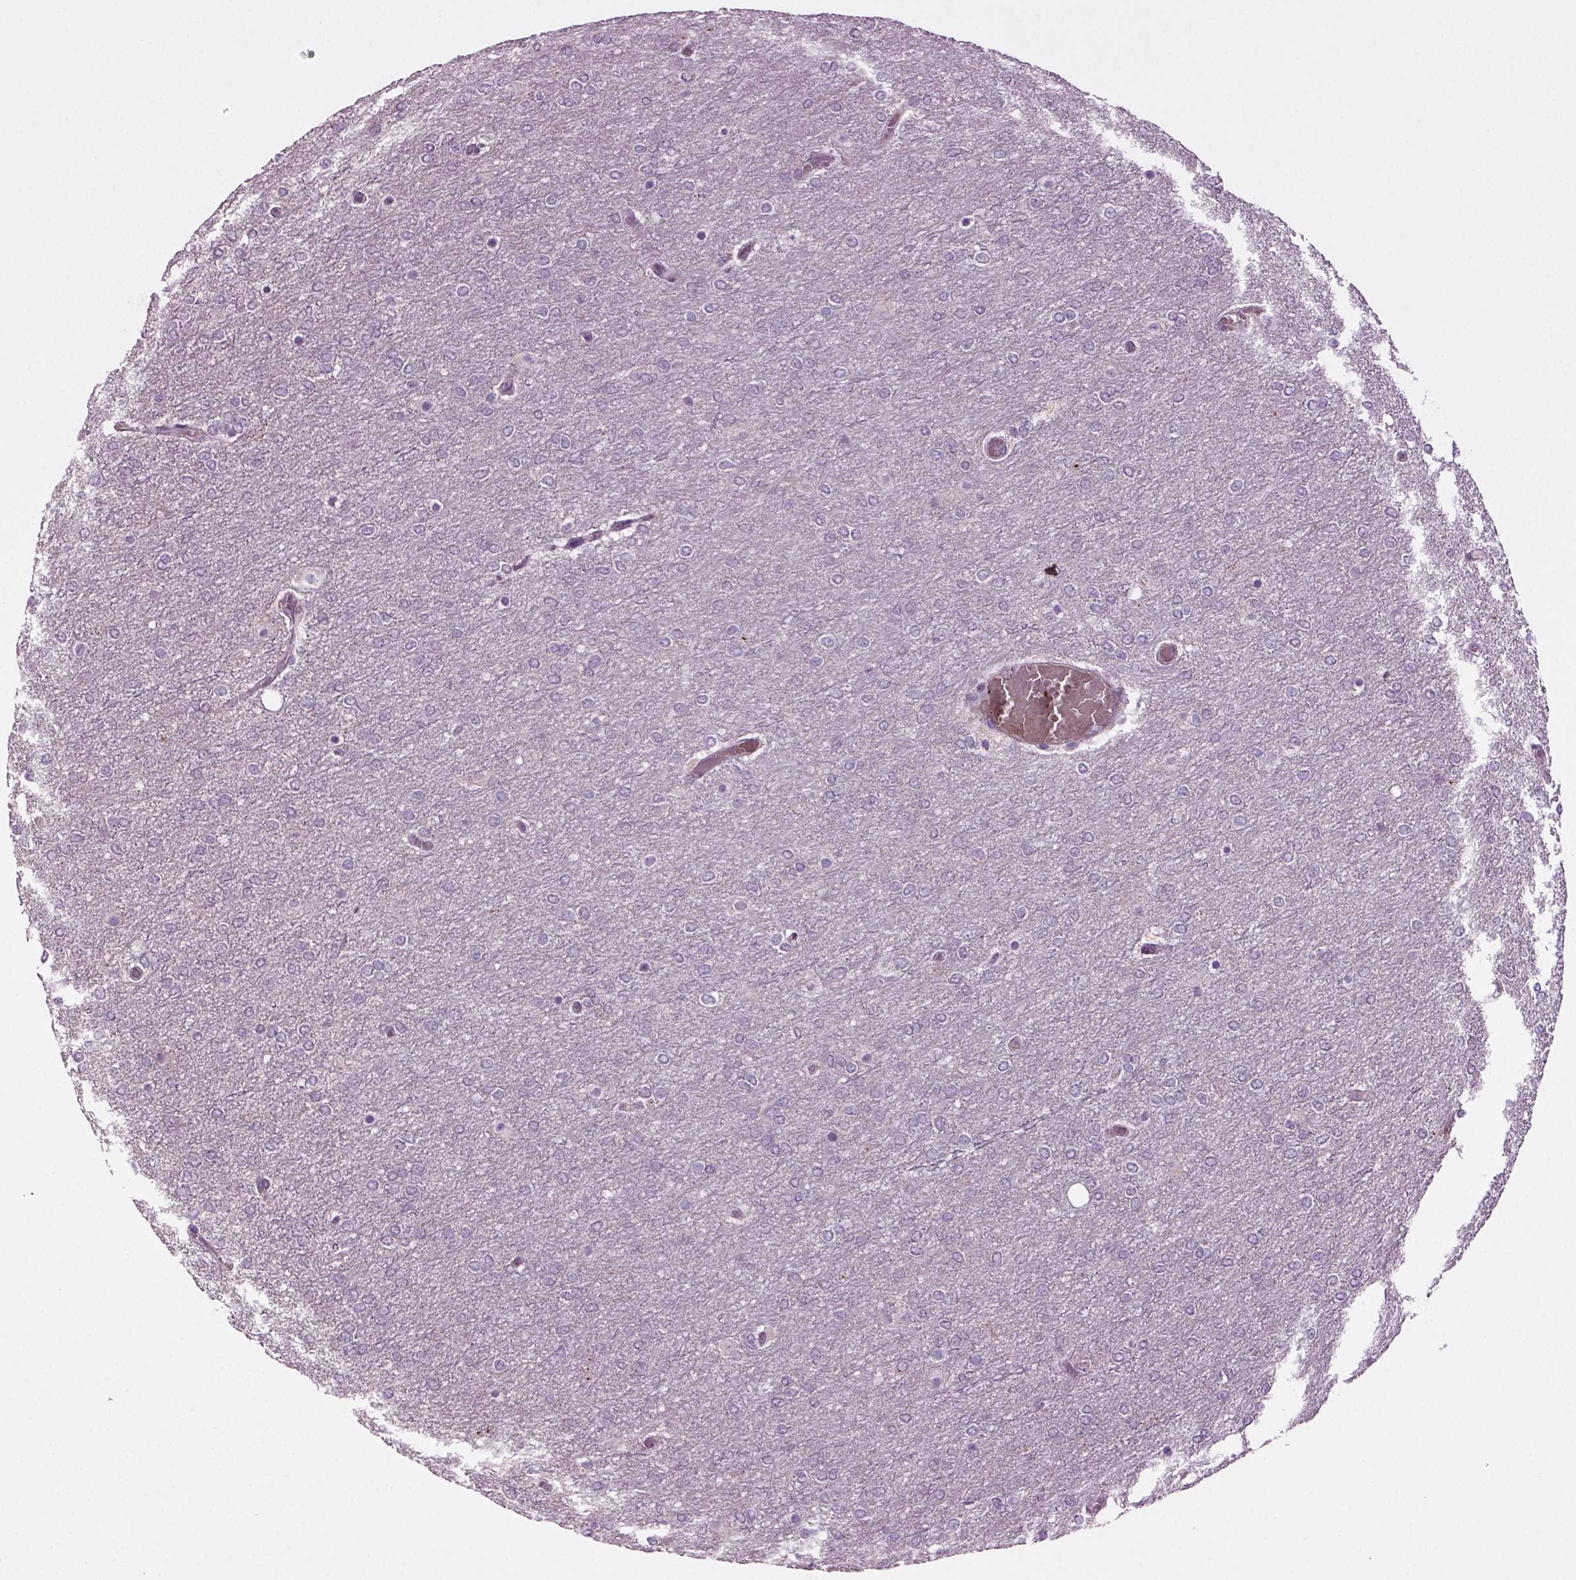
{"staining": {"intensity": "negative", "quantity": "none", "location": "none"}, "tissue": "glioma", "cell_type": "Tumor cells", "image_type": "cancer", "snomed": [{"axis": "morphology", "description": "Glioma, malignant, High grade"}, {"axis": "topography", "description": "Brain"}], "caption": "The immunohistochemistry micrograph has no significant positivity in tumor cells of malignant glioma (high-grade) tissue.", "gene": "SLC17A6", "patient": {"sex": "female", "age": 61}}